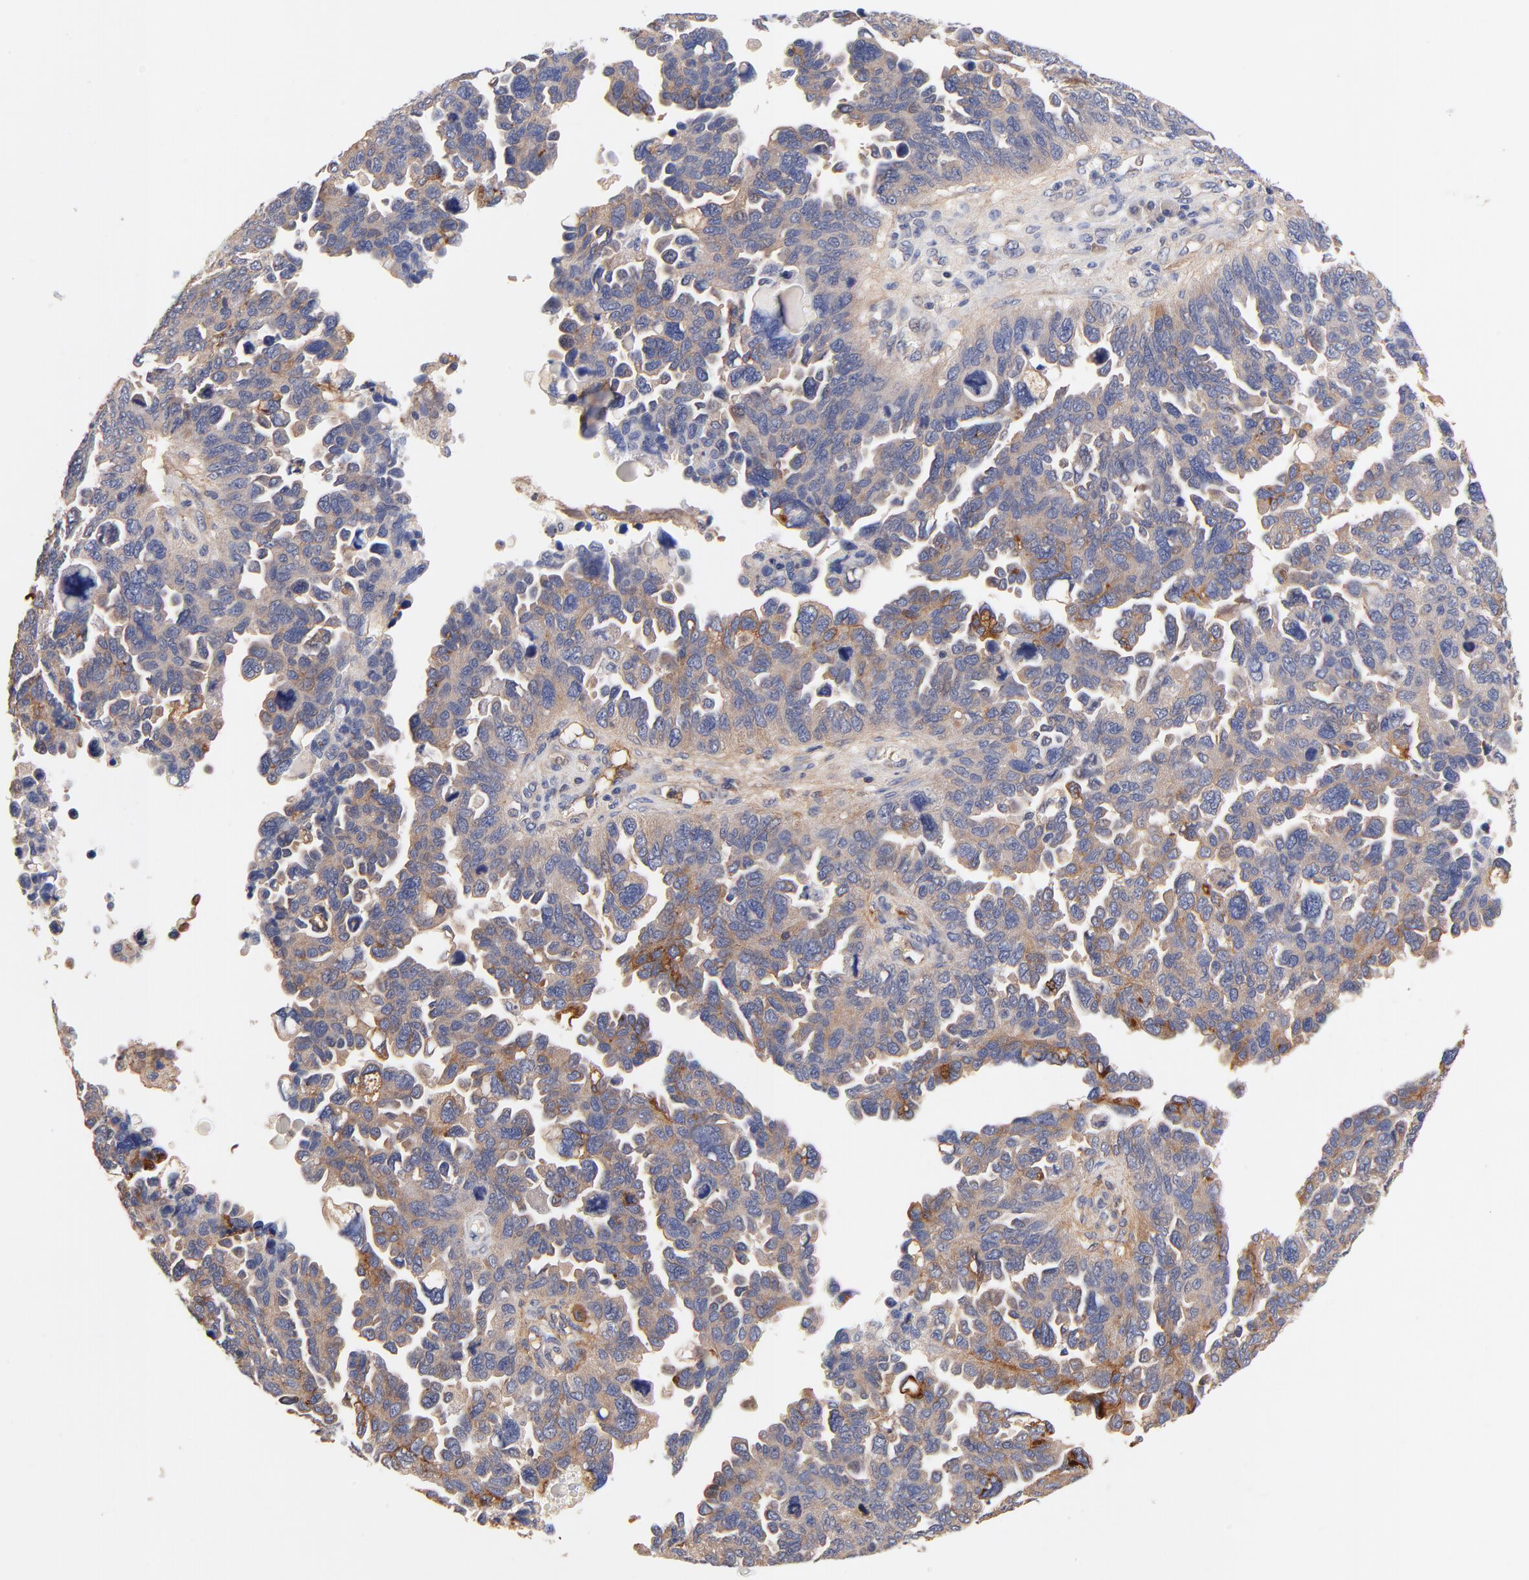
{"staining": {"intensity": "moderate", "quantity": ">75%", "location": "cytoplasmic/membranous"}, "tissue": "ovarian cancer", "cell_type": "Tumor cells", "image_type": "cancer", "snomed": [{"axis": "morphology", "description": "Cystadenocarcinoma, serous, NOS"}, {"axis": "topography", "description": "Ovary"}], "caption": "Ovarian serous cystadenocarcinoma stained with DAB (3,3'-diaminobenzidine) immunohistochemistry demonstrates medium levels of moderate cytoplasmic/membranous staining in about >75% of tumor cells. (Brightfield microscopy of DAB IHC at high magnification).", "gene": "PTK7", "patient": {"sex": "female", "age": 64}}